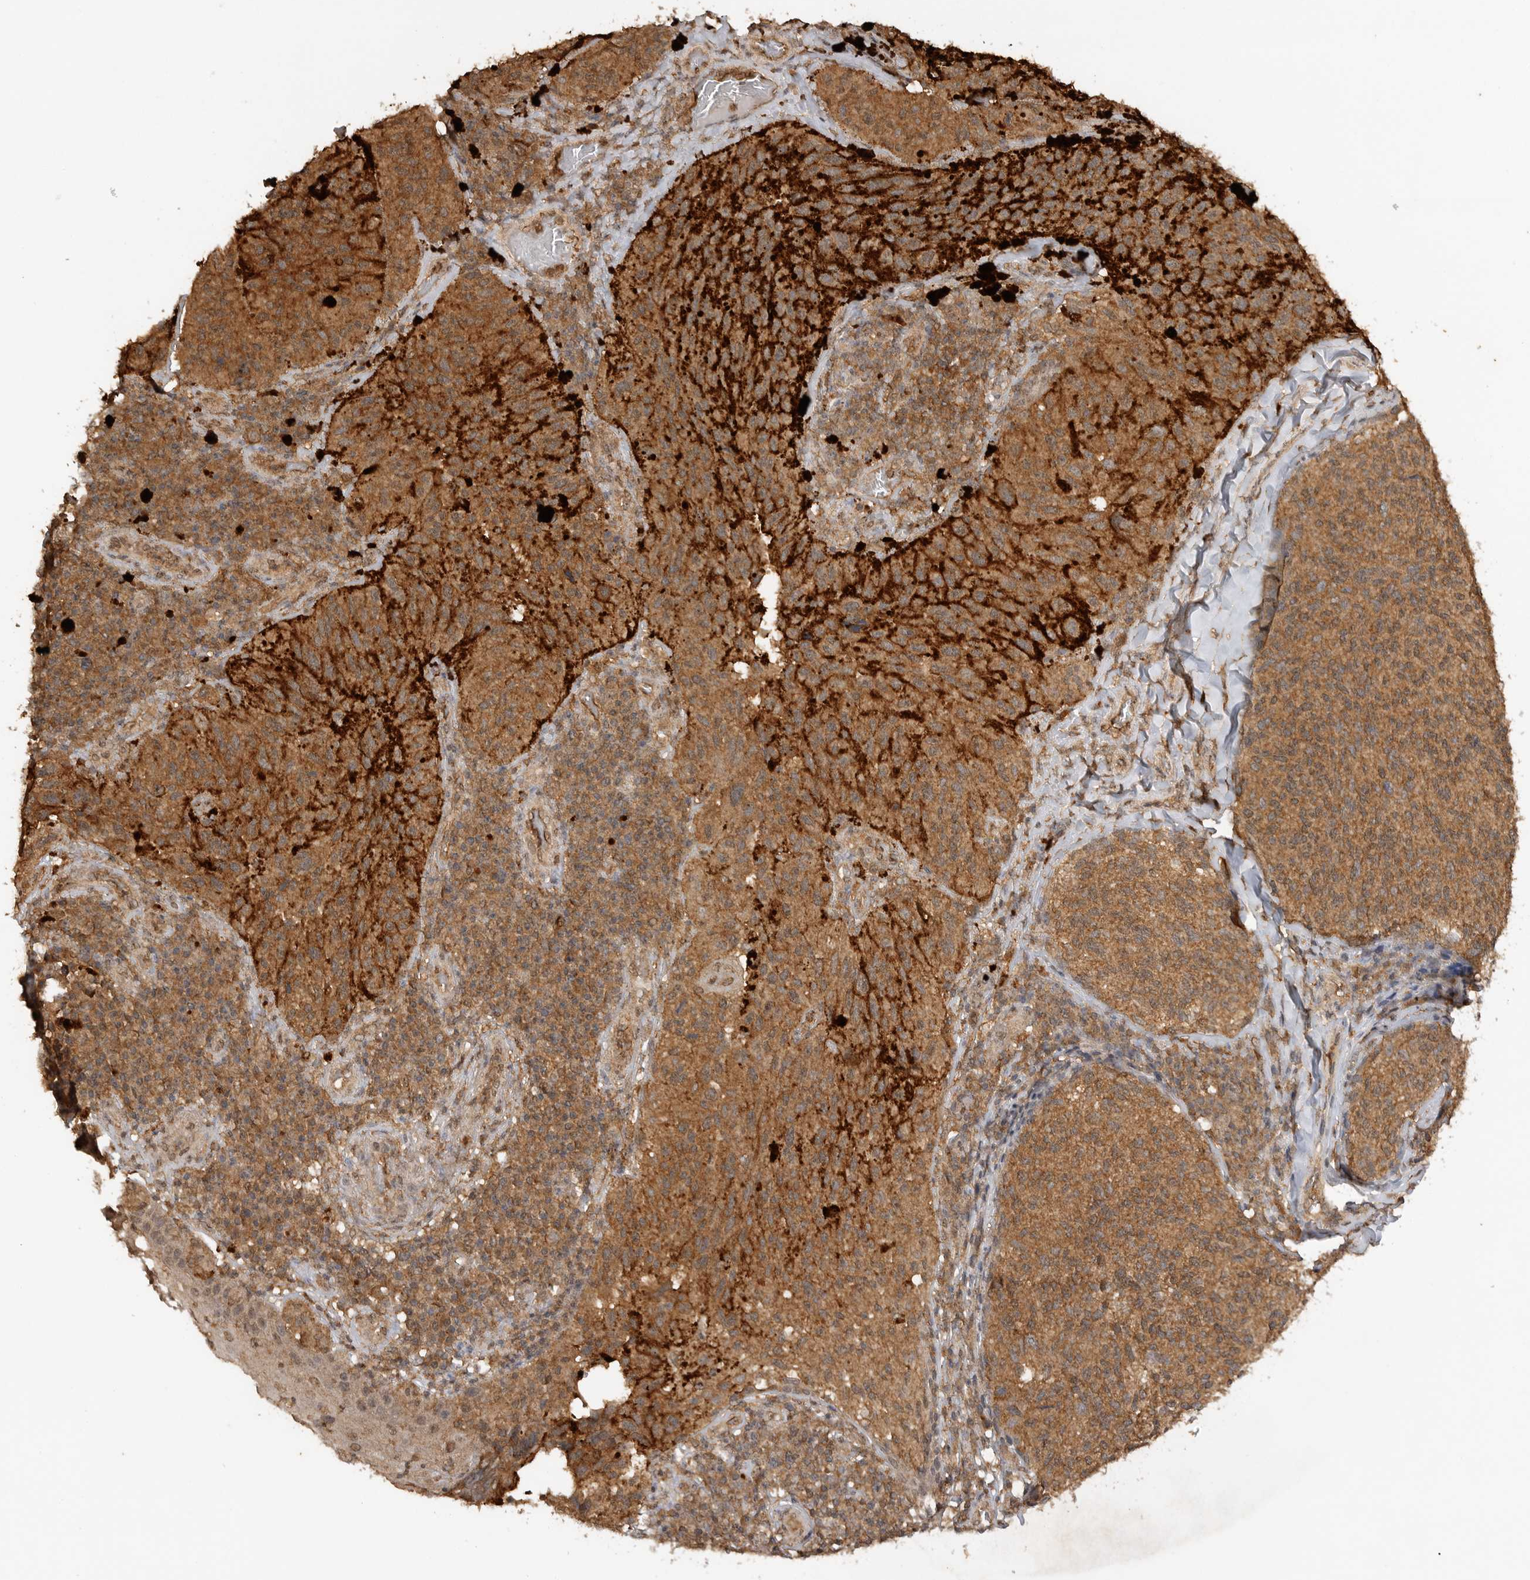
{"staining": {"intensity": "moderate", "quantity": ">75%", "location": "cytoplasmic/membranous"}, "tissue": "melanoma", "cell_type": "Tumor cells", "image_type": "cancer", "snomed": [{"axis": "morphology", "description": "Malignant melanoma, NOS"}, {"axis": "topography", "description": "Skin"}], "caption": "The image reveals a brown stain indicating the presence of a protein in the cytoplasmic/membranous of tumor cells in melanoma. (Stains: DAB in brown, nuclei in blue, Microscopy: brightfield microscopy at high magnification).", "gene": "ICOSLG", "patient": {"sex": "female", "age": 73}}